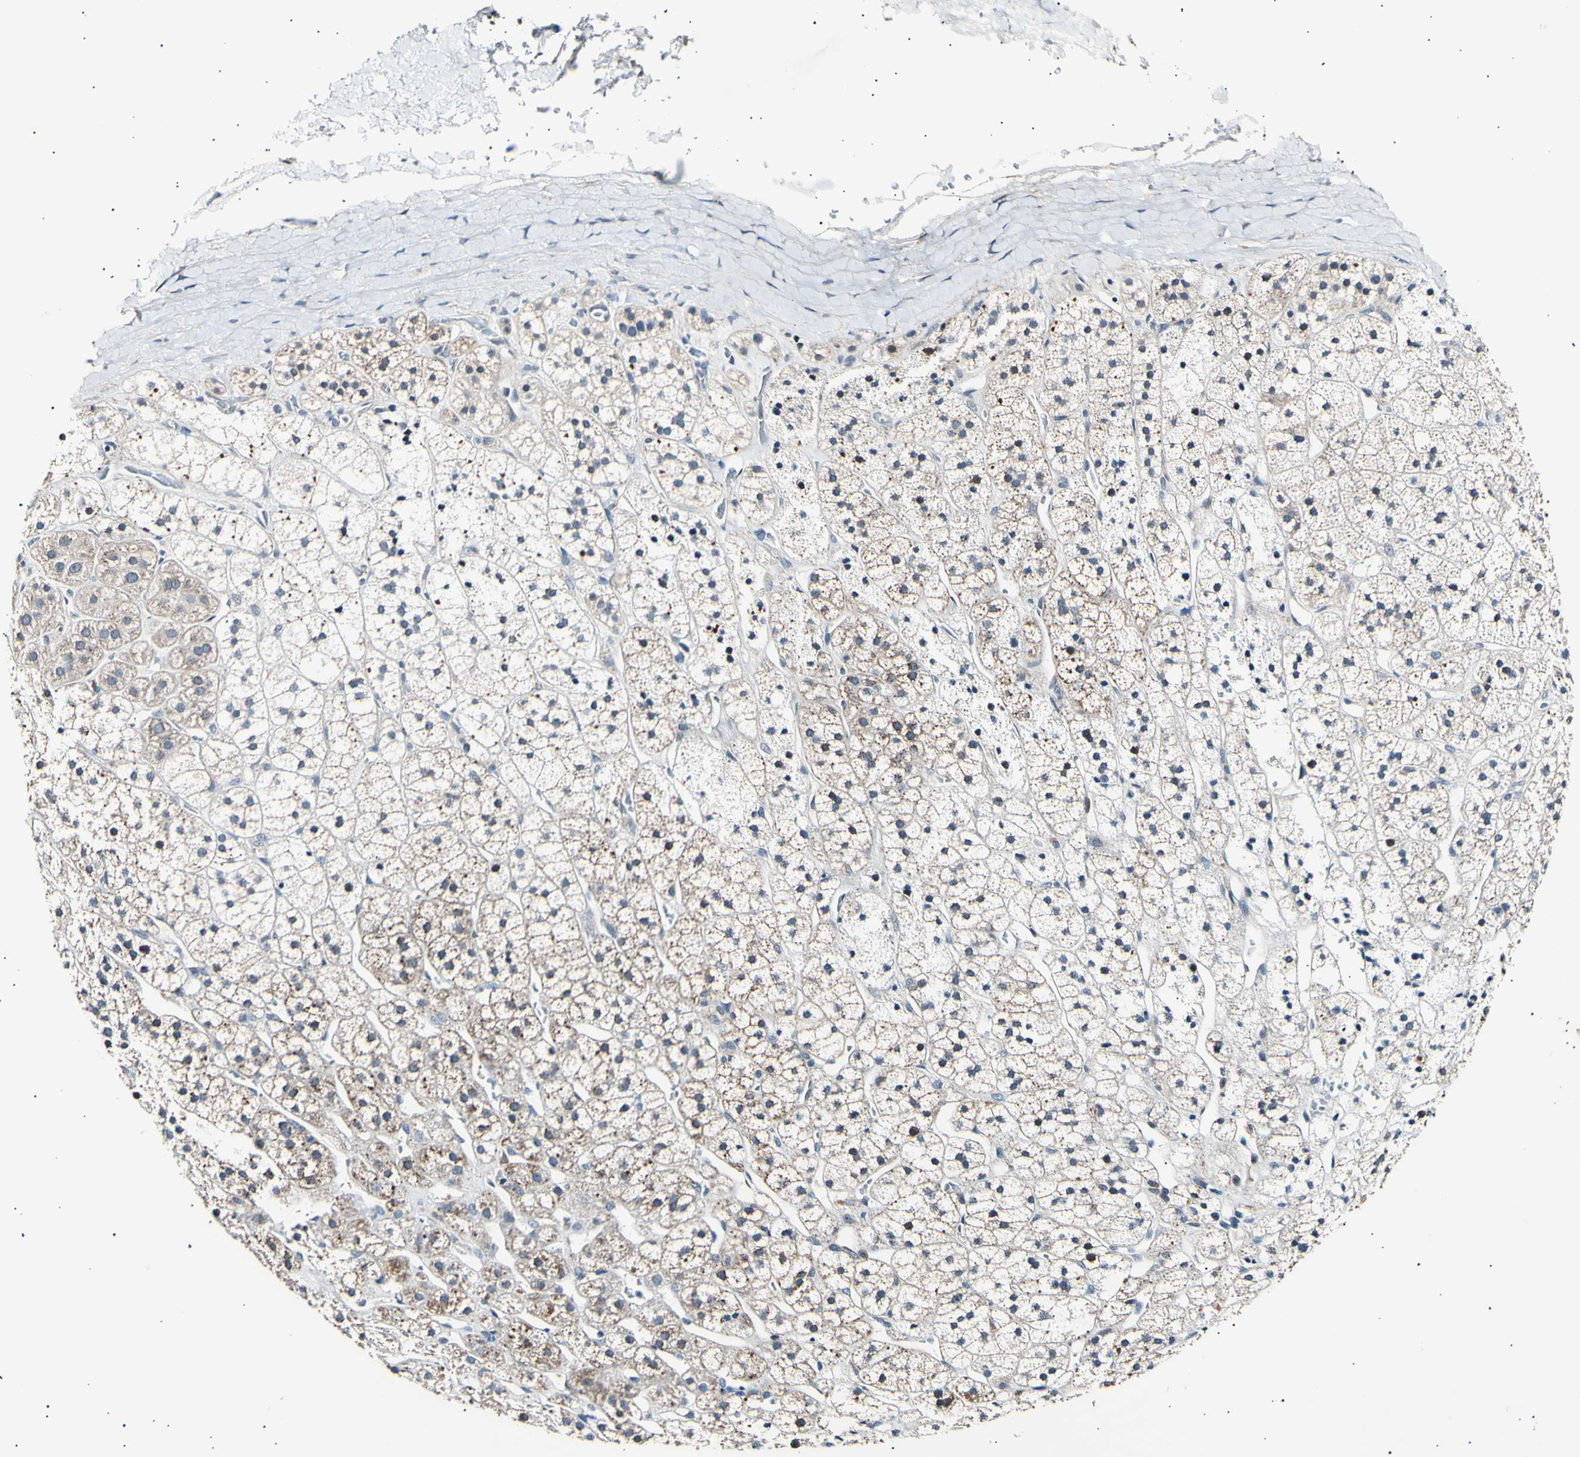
{"staining": {"intensity": "strong", "quantity": ">75%", "location": "cytoplasmic/membranous"}, "tissue": "adrenal gland", "cell_type": "Glandular cells", "image_type": "normal", "snomed": [{"axis": "morphology", "description": "Normal tissue, NOS"}, {"axis": "topography", "description": "Adrenal gland"}], "caption": "An immunohistochemistry (IHC) photomicrograph of normal tissue is shown. Protein staining in brown highlights strong cytoplasmic/membranous positivity in adrenal gland within glandular cells. (DAB = brown stain, brightfield microscopy at high magnification).", "gene": "ITGA6", "patient": {"sex": "male", "age": 56}}